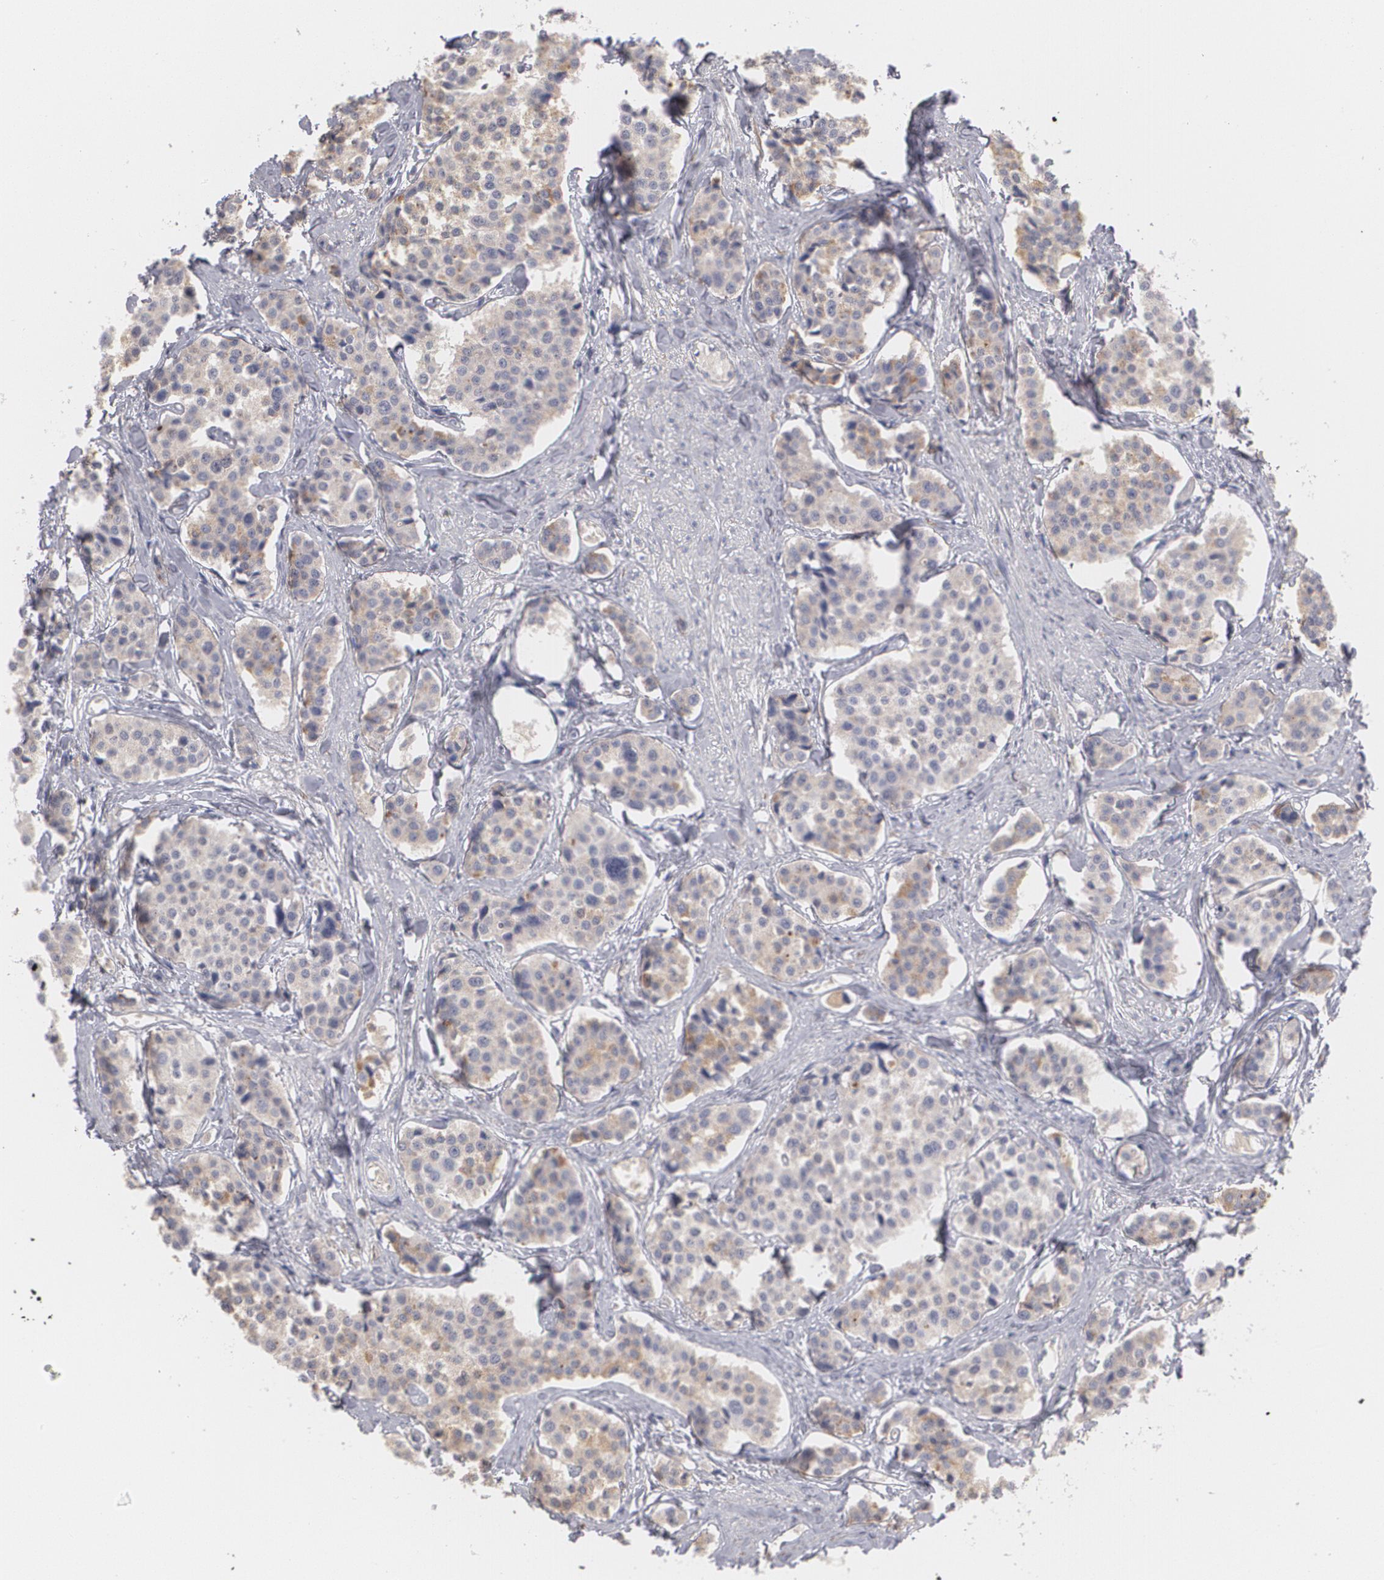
{"staining": {"intensity": "weak", "quantity": ">75%", "location": "cytoplasmic/membranous"}, "tissue": "carcinoid", "cell_type": "Tumor cells", "image_type": "cancer", "snomed": [{"axis": "morphology", "description": "Carcinoid, malignant, NOS"}, {"axis": "topography", "description": "Small intestine"}], "caption": "Immunohistochemical staining of carcinoid (malignant) displays weak cytoplasmic/membranous protein staining in about >75% of tumor cells.", "gene": "SERPINA1", "patient": {"sex": "male", "age": 60}}